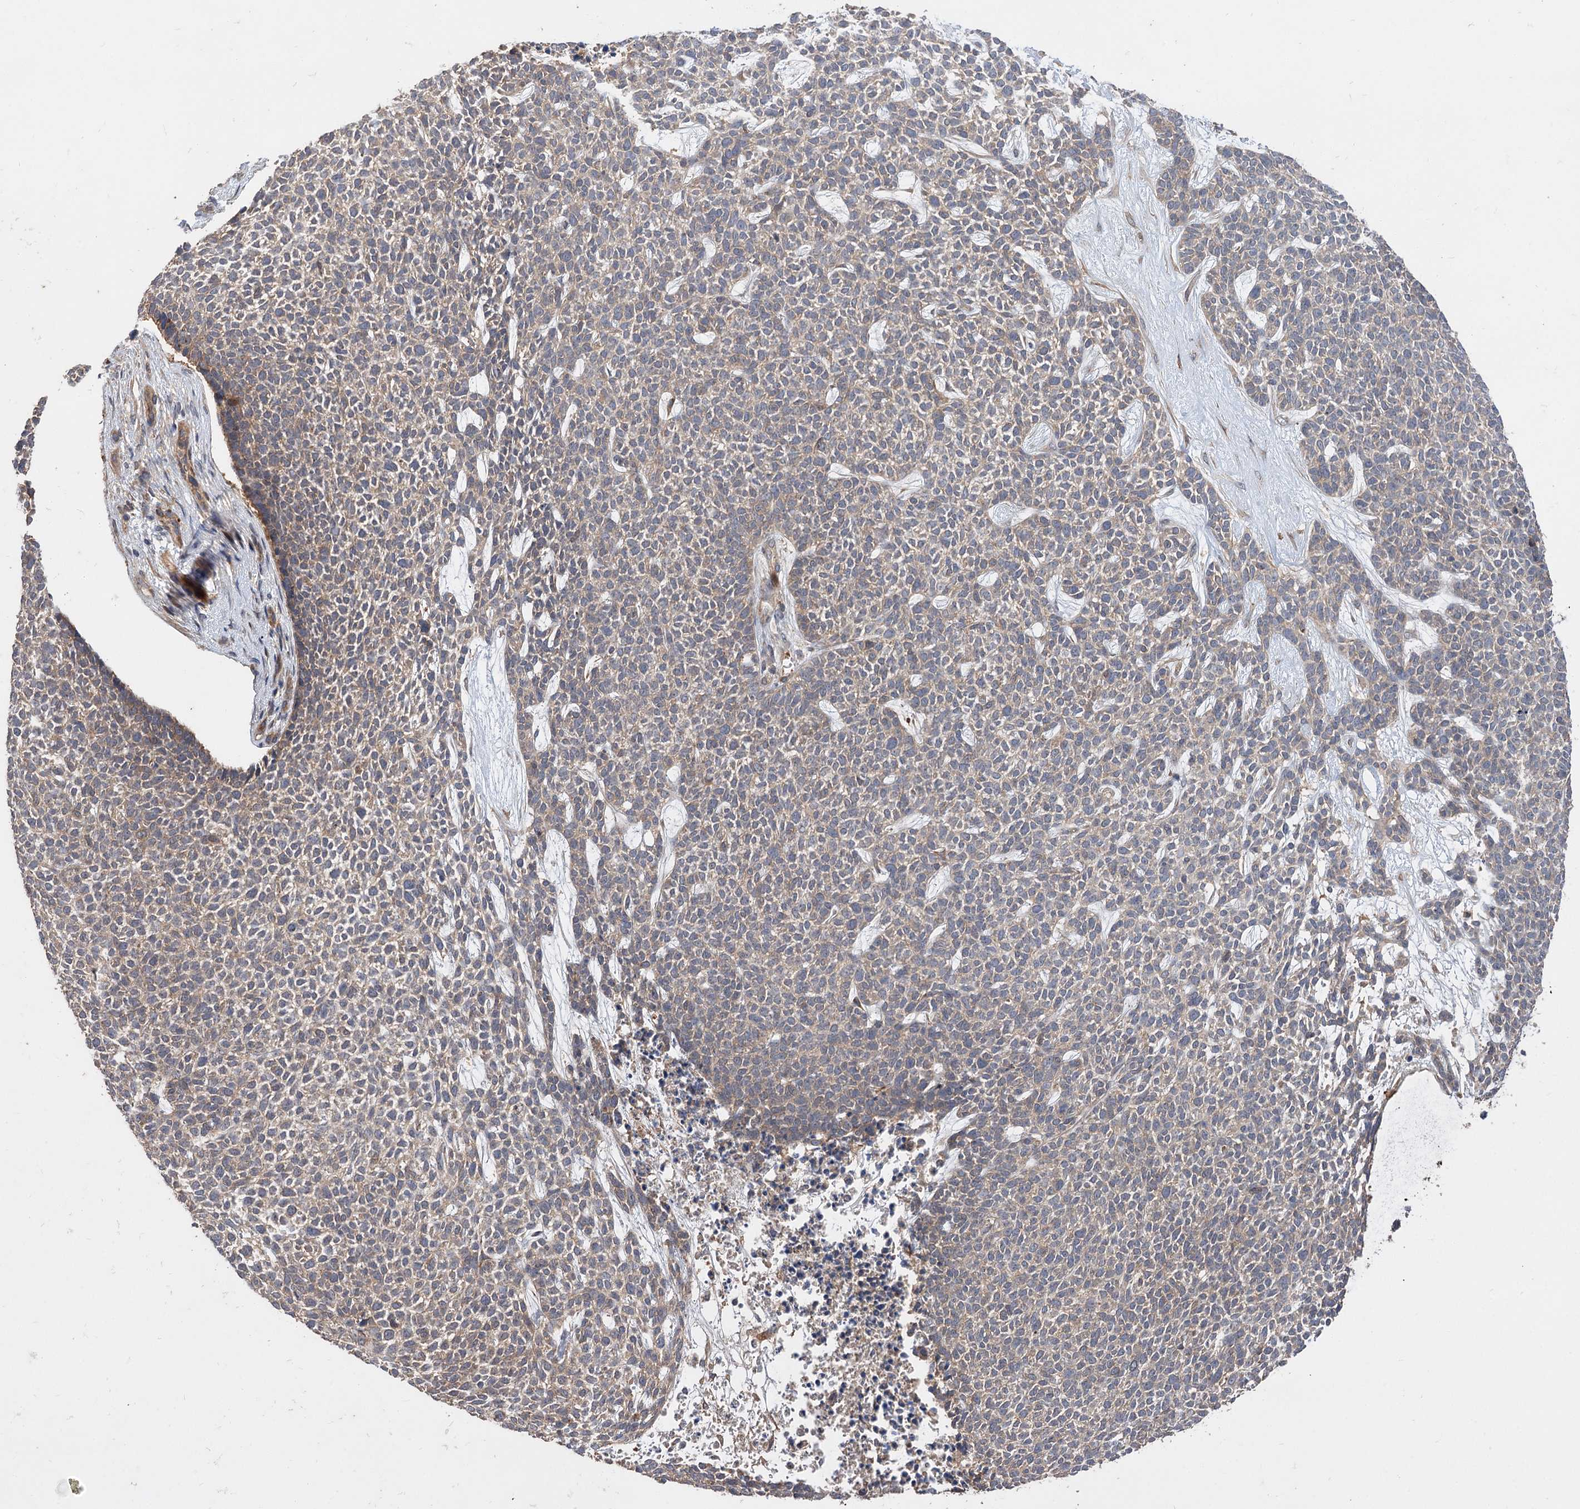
{"staining": {"intensity": "weak", "quantity": "25%-75%", "location": "cytoplasmic/membranous"}, "tissue": "skin cancer", "cell_type": "Tumor cells", "image_type": "cancer", "snomed": [{"axis": "morphology", "description": "Basal cell carcinoma"}, {"axis": "topography", "description": "Skin"}], "caption": "Protein staining of skin cancer tissue demonstrates weak cytoplasmic/membranous positivity in approximately 25%-75% of tumor cells.", "gene": "FBXW8", "patient": {"sex": "female", "age": 84}}